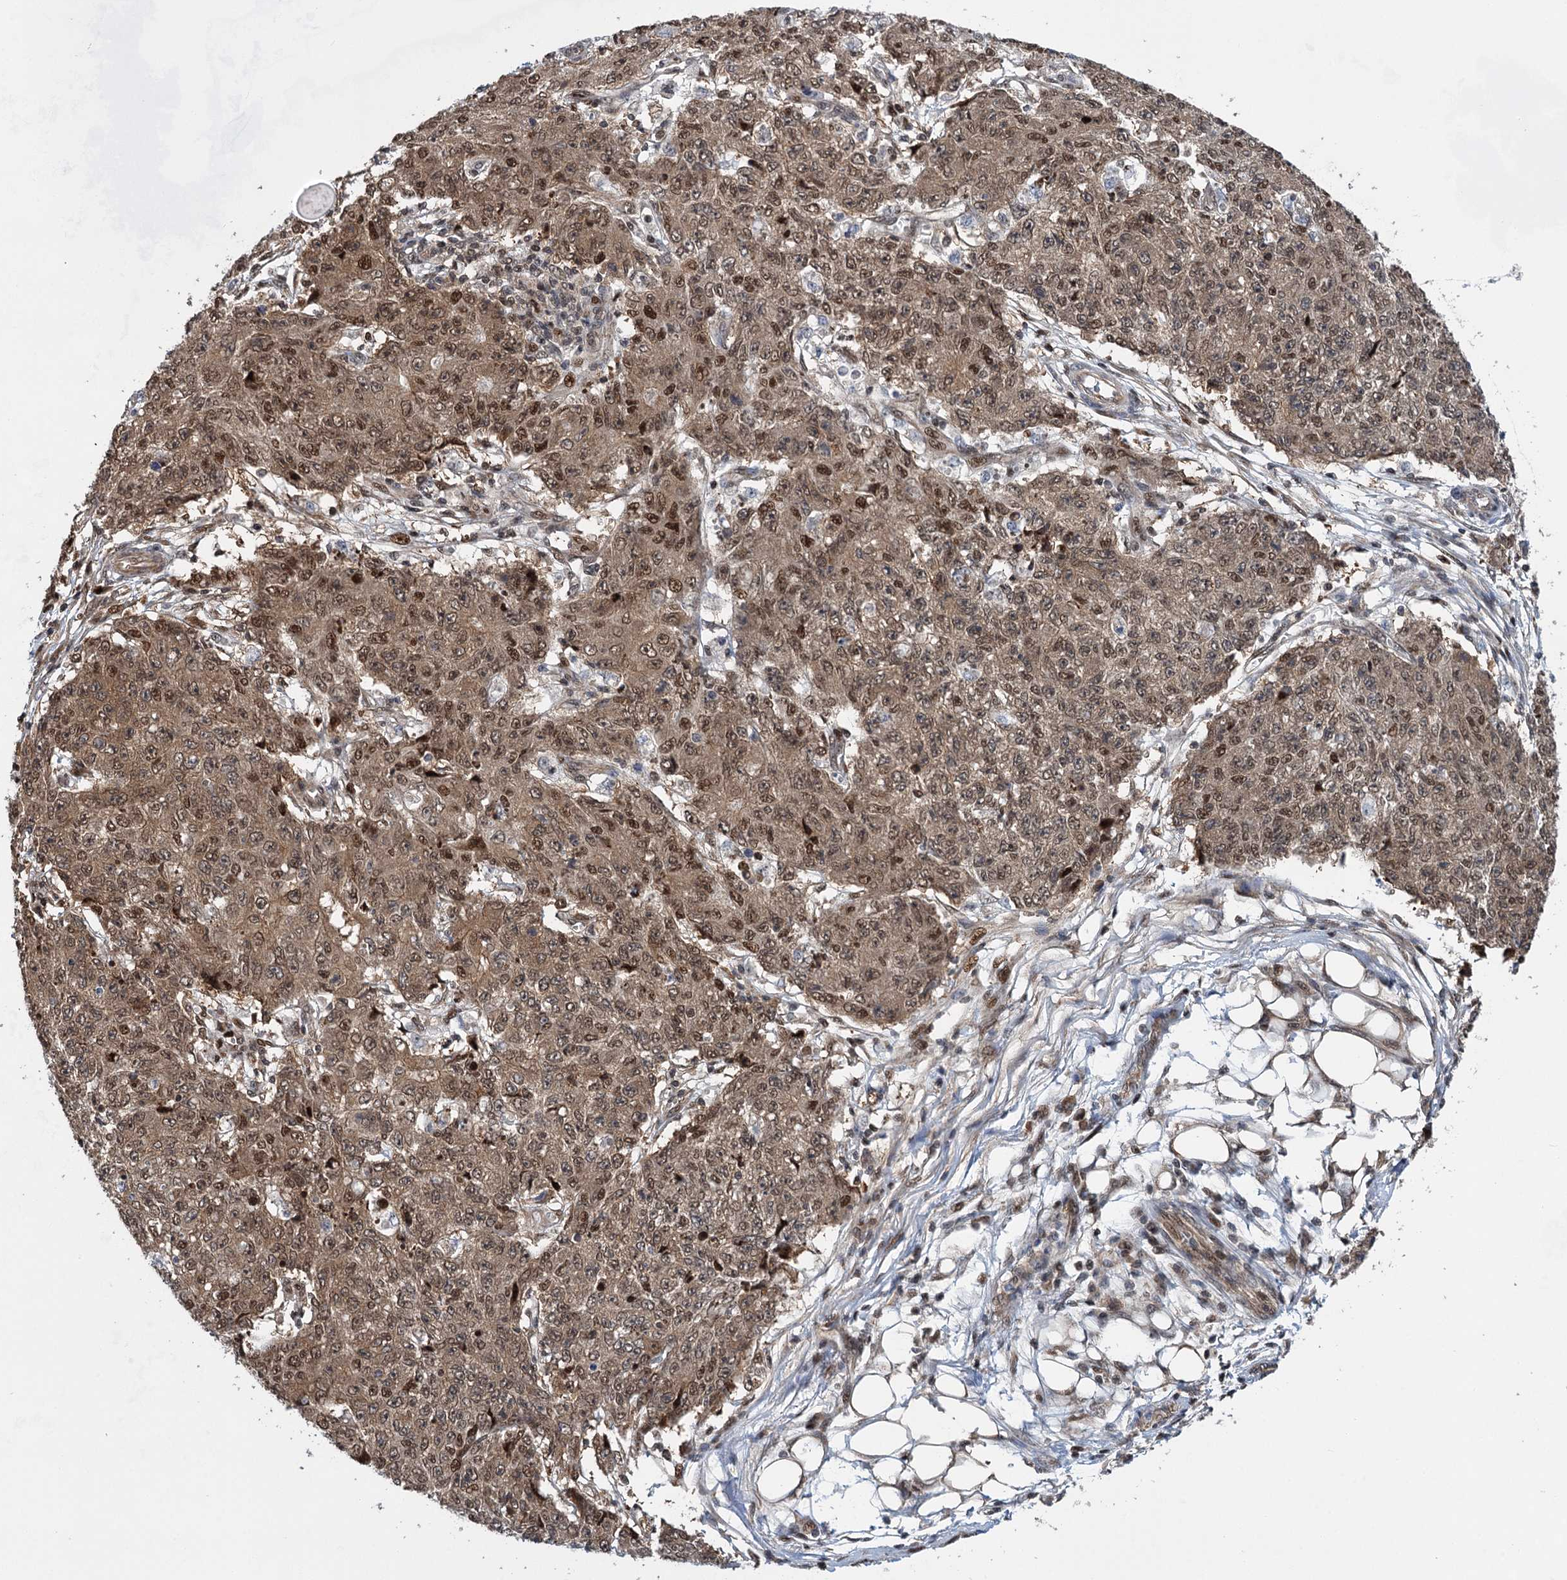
{"staining": {"intensity": "moderate", "quantity": ">75%", "location": "cytoplasmic/membranous,nuclear"}, "tissue": "ovarian cancer", "cell_type": "Tumor cells", "image_type": "cancer", "snomed": [{"axis": "morphology", "description": "Carcinoma, endometroid"}, {"axis": "topography", "description": "Ovary"}], "caption": "There is medium levels of moderate cytoplasmic/membranous and nuclear expression in tumor cells of ovarian cancer, as demonstrated by immunohistochemical staining (brown color).", "gene": "GPBP1", "patient": {"sex": "female", "age": 42}}